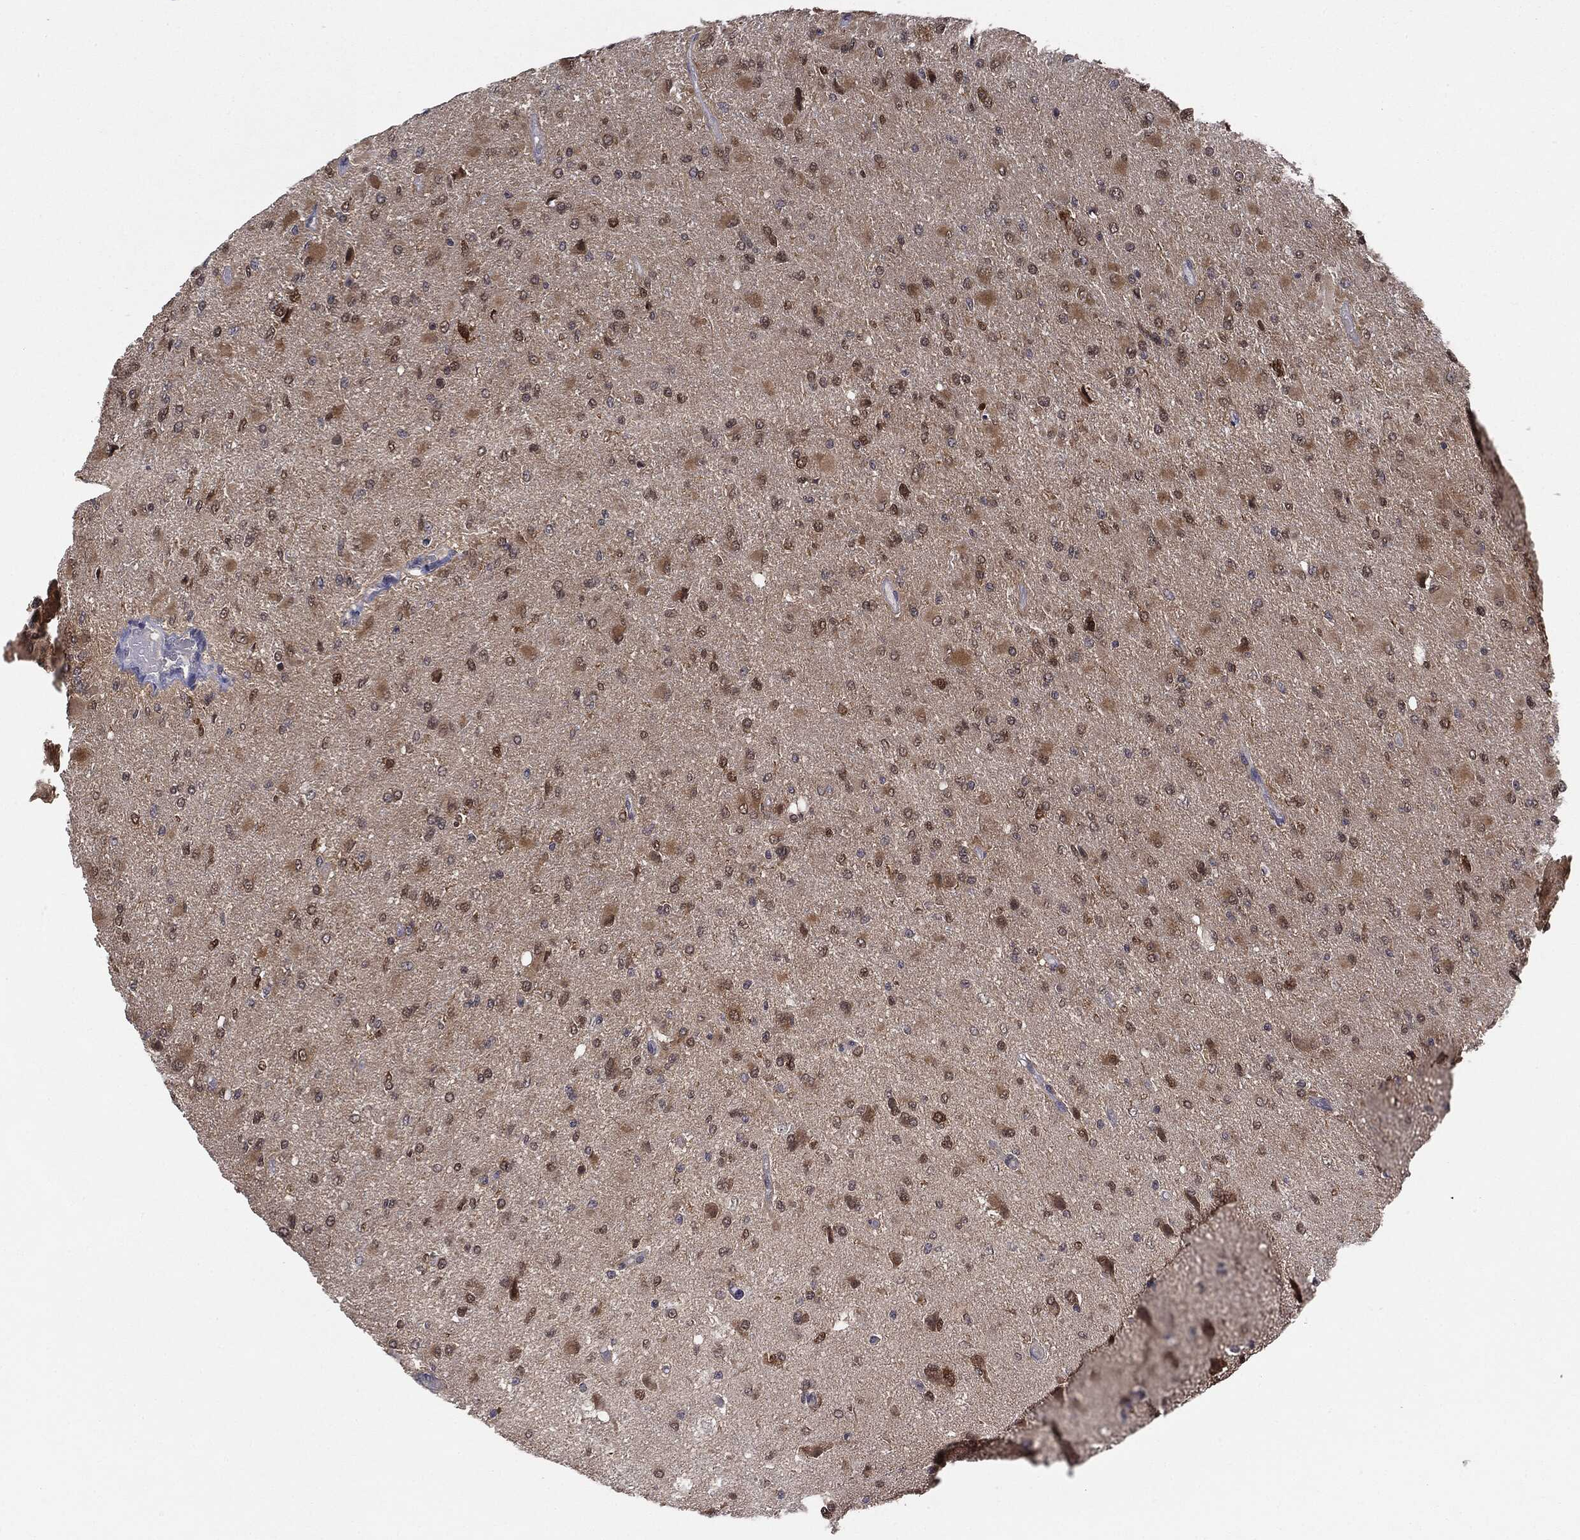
{"staining": {"intensity": "moderate", "quantity": ">75%", "location": "cytoplasmic/membranous"}, "tissue": "glioma", "cell_type": "Tumor cells", "image_type": "cancer", "snomed": [{"axis": "morphology", "description": "Glioma, malignant, High grade"}, {"axis": "topography", "description": "Cerebral cortex"}], "caption": "A brown stain highlights moderate cytoplasmic/membranous expression of a protein in malignant high-grade glioma tumor cells. Nuclei are stained in blue.", "gene": "KRT7", "patient": {"sex": "female", "age": 36}}